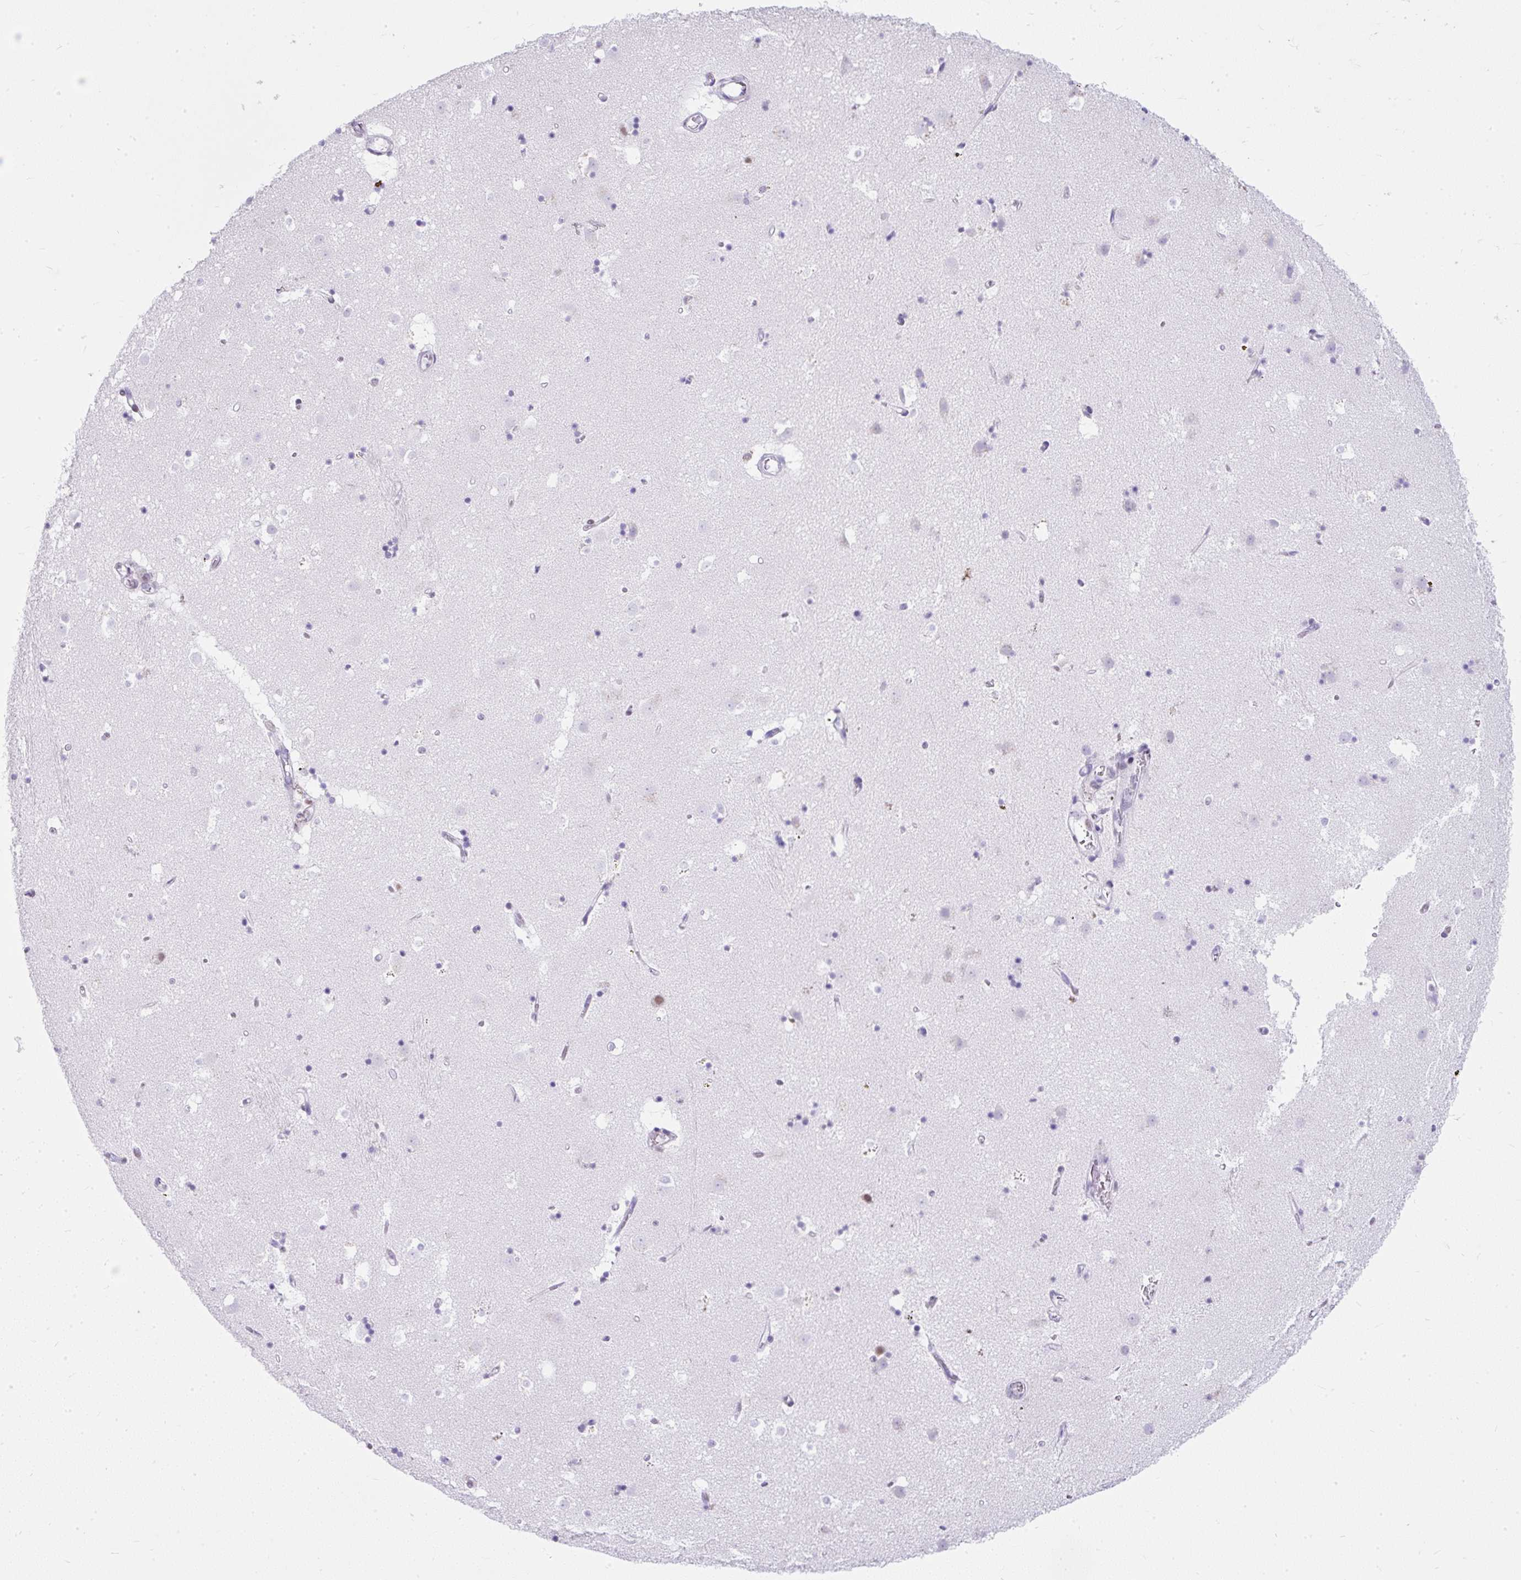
{"staining": {"intensity": "negative", "quantity": "none", "location": "none"}, "tissue": "caudate", "cell_type": "Glial cells", "image_type": "normal", "snomed": [{"axis": "morphology", "description": "Normal tissue, NOS"}, {"axis": "topography", "description": "Lateral ventricle wall"}], "caption": "Immunohistochemistry (IHC) histopathology image of benign caudate: caudate stained with DAB (3,3'-diaminobenzidine) demonstrates no significant protein expression in glial cells.", "gene": "PLCXD2", "patient": {"sex": "male", "age": 58}}